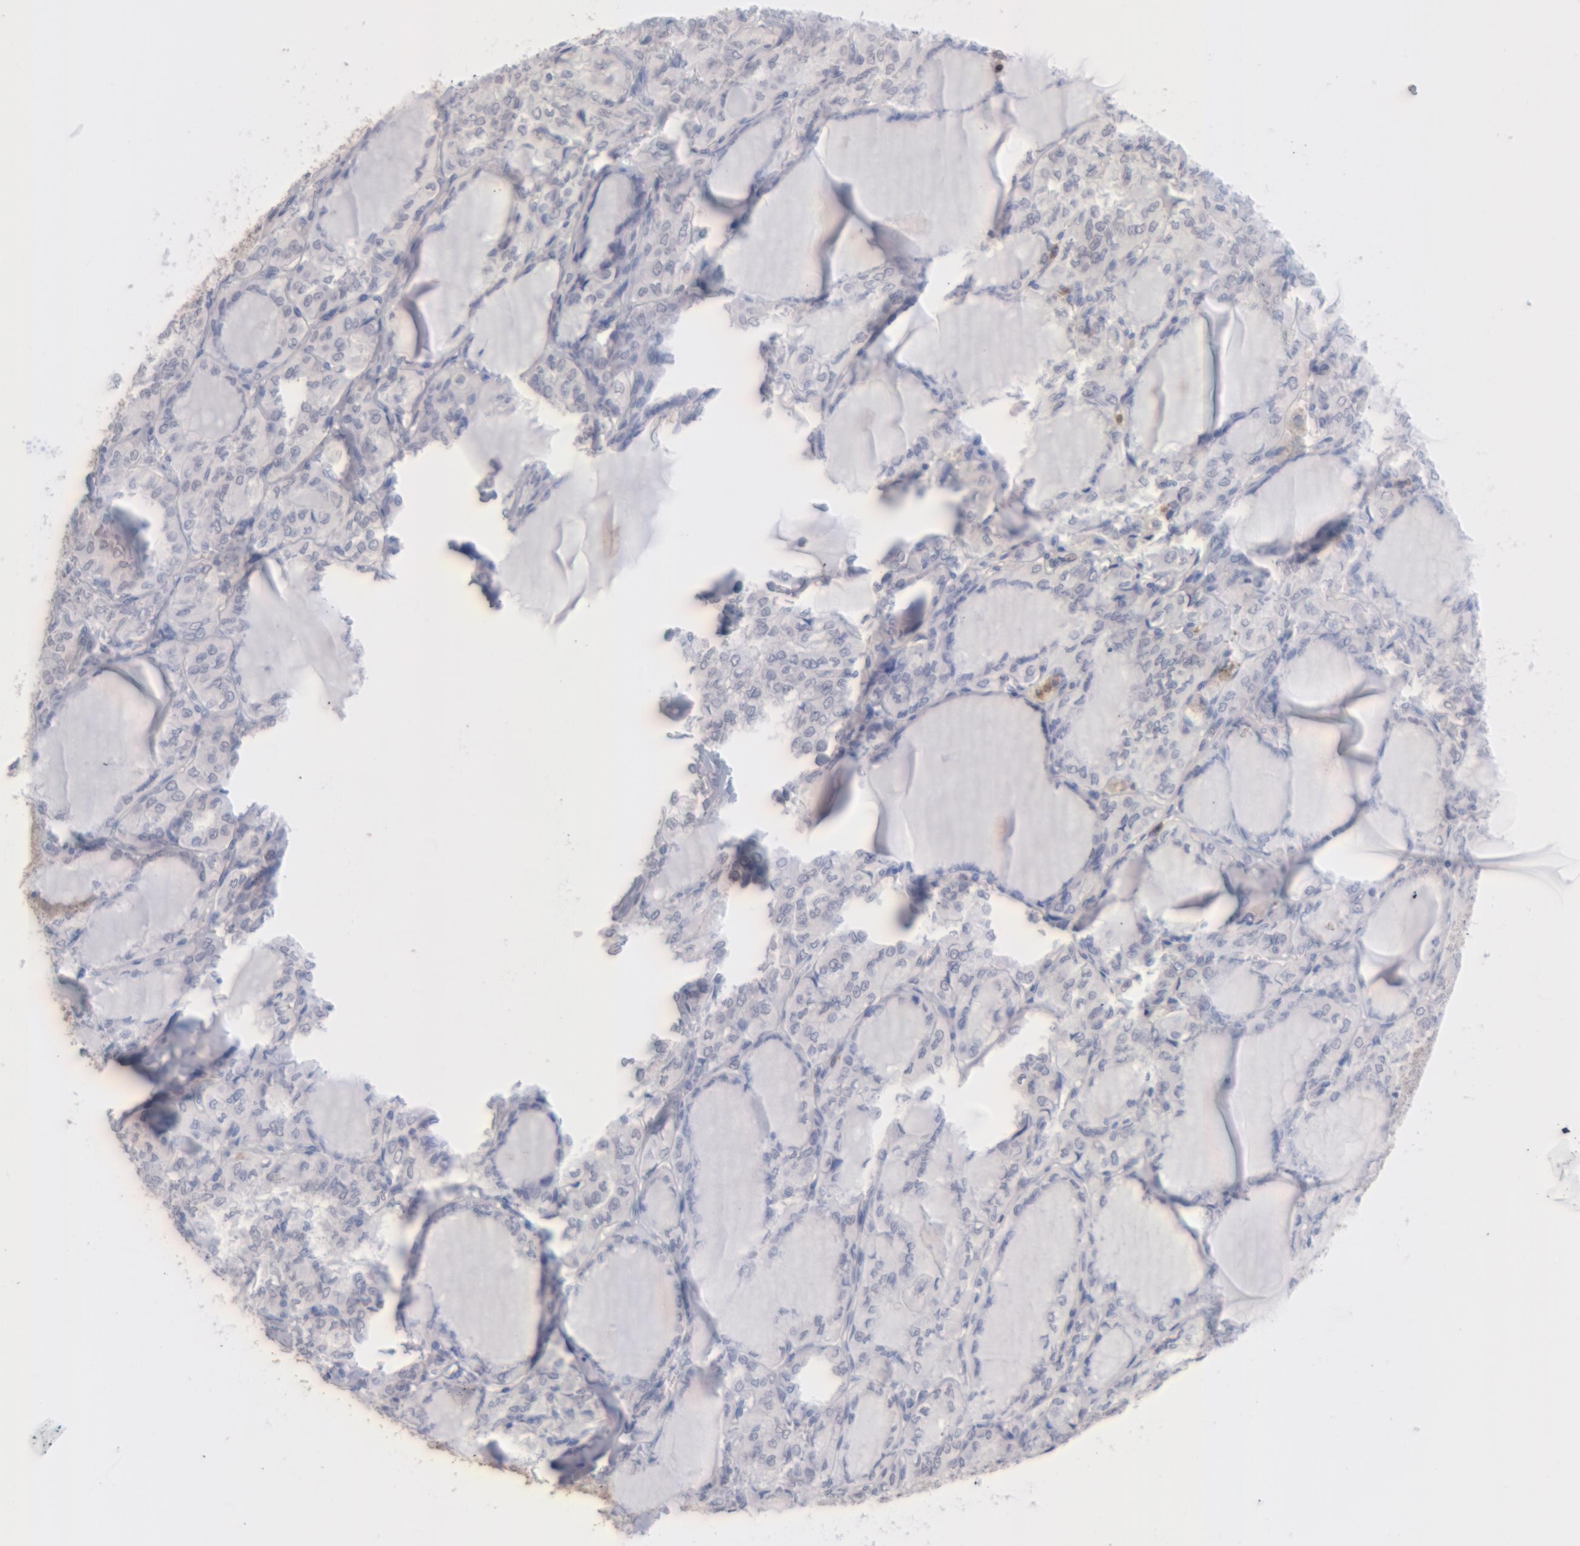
{"staining": {"intensity": "negative", "quantity": "none", "location": "none"}, "tissue": "thyroid cancer", "cell_type": "Tumor cells", "image_type": "cancer", "snomed": [{"axis": "morphology", "description": "Papillary adenocarcinoma, NOS"}, {"axis": "topography", "description": "Thyroid gland"}], "caption": "Immunohistochemistry (IHC) photomicrograph of human thyroid papillary adenocarcinoma stained for a protein (brown), which demonstrates no staining in tumor cells.", "gene": "MGAM", "patient": {"sex": "male", "age": 20}}